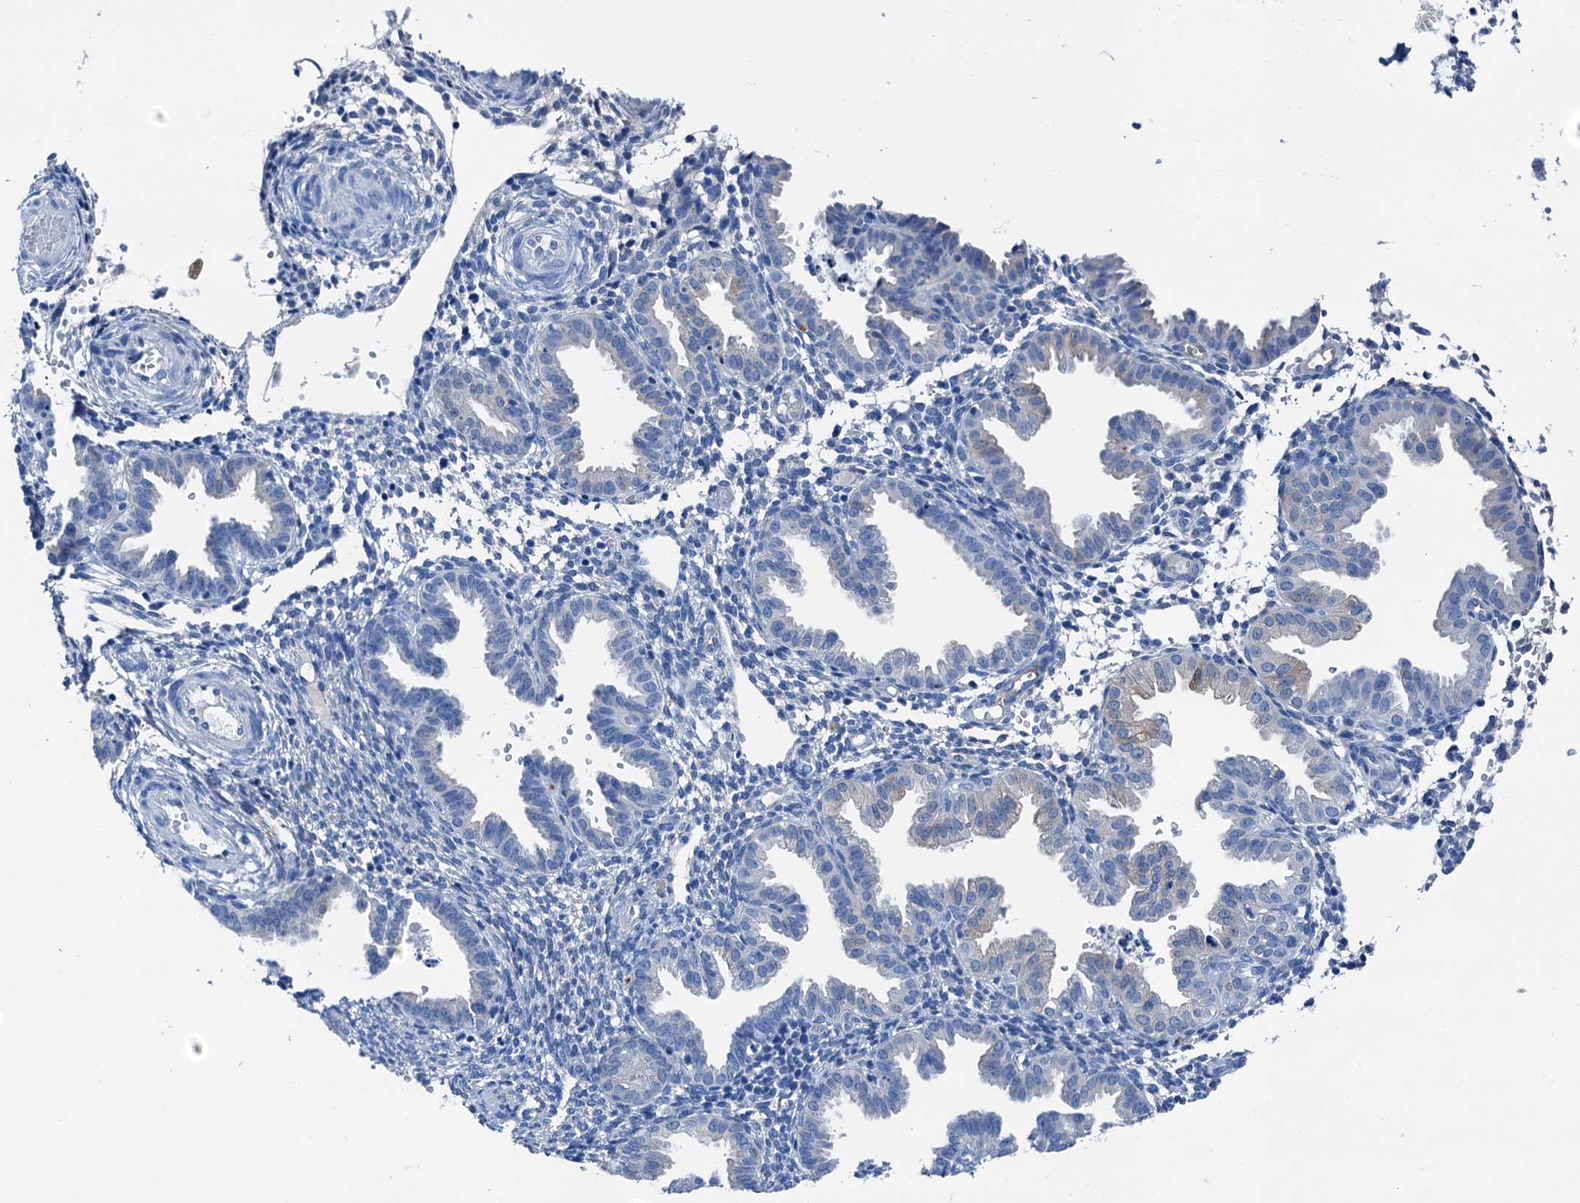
{"staining": {"intensity": "negative", "quantity": "none", "location": "none"}, "tissue": "endometrium", "cell_type": "Cells in endometrial stroma", "image_type": "normal", "snomed": [{"axis": "morphology", "description": "Normal tissue, NOS"}, {"axis": "topography", "description": "Endometrium"}], "caption": "Immunohistochemical staining of unremarkable human endometrium displays no significant positivity in cells in endometrial stroma. (DAB immunohistochemistry, high magnification).", "gene": "C1QTNF4", "patient": {"sex": "female", "age": 33}}